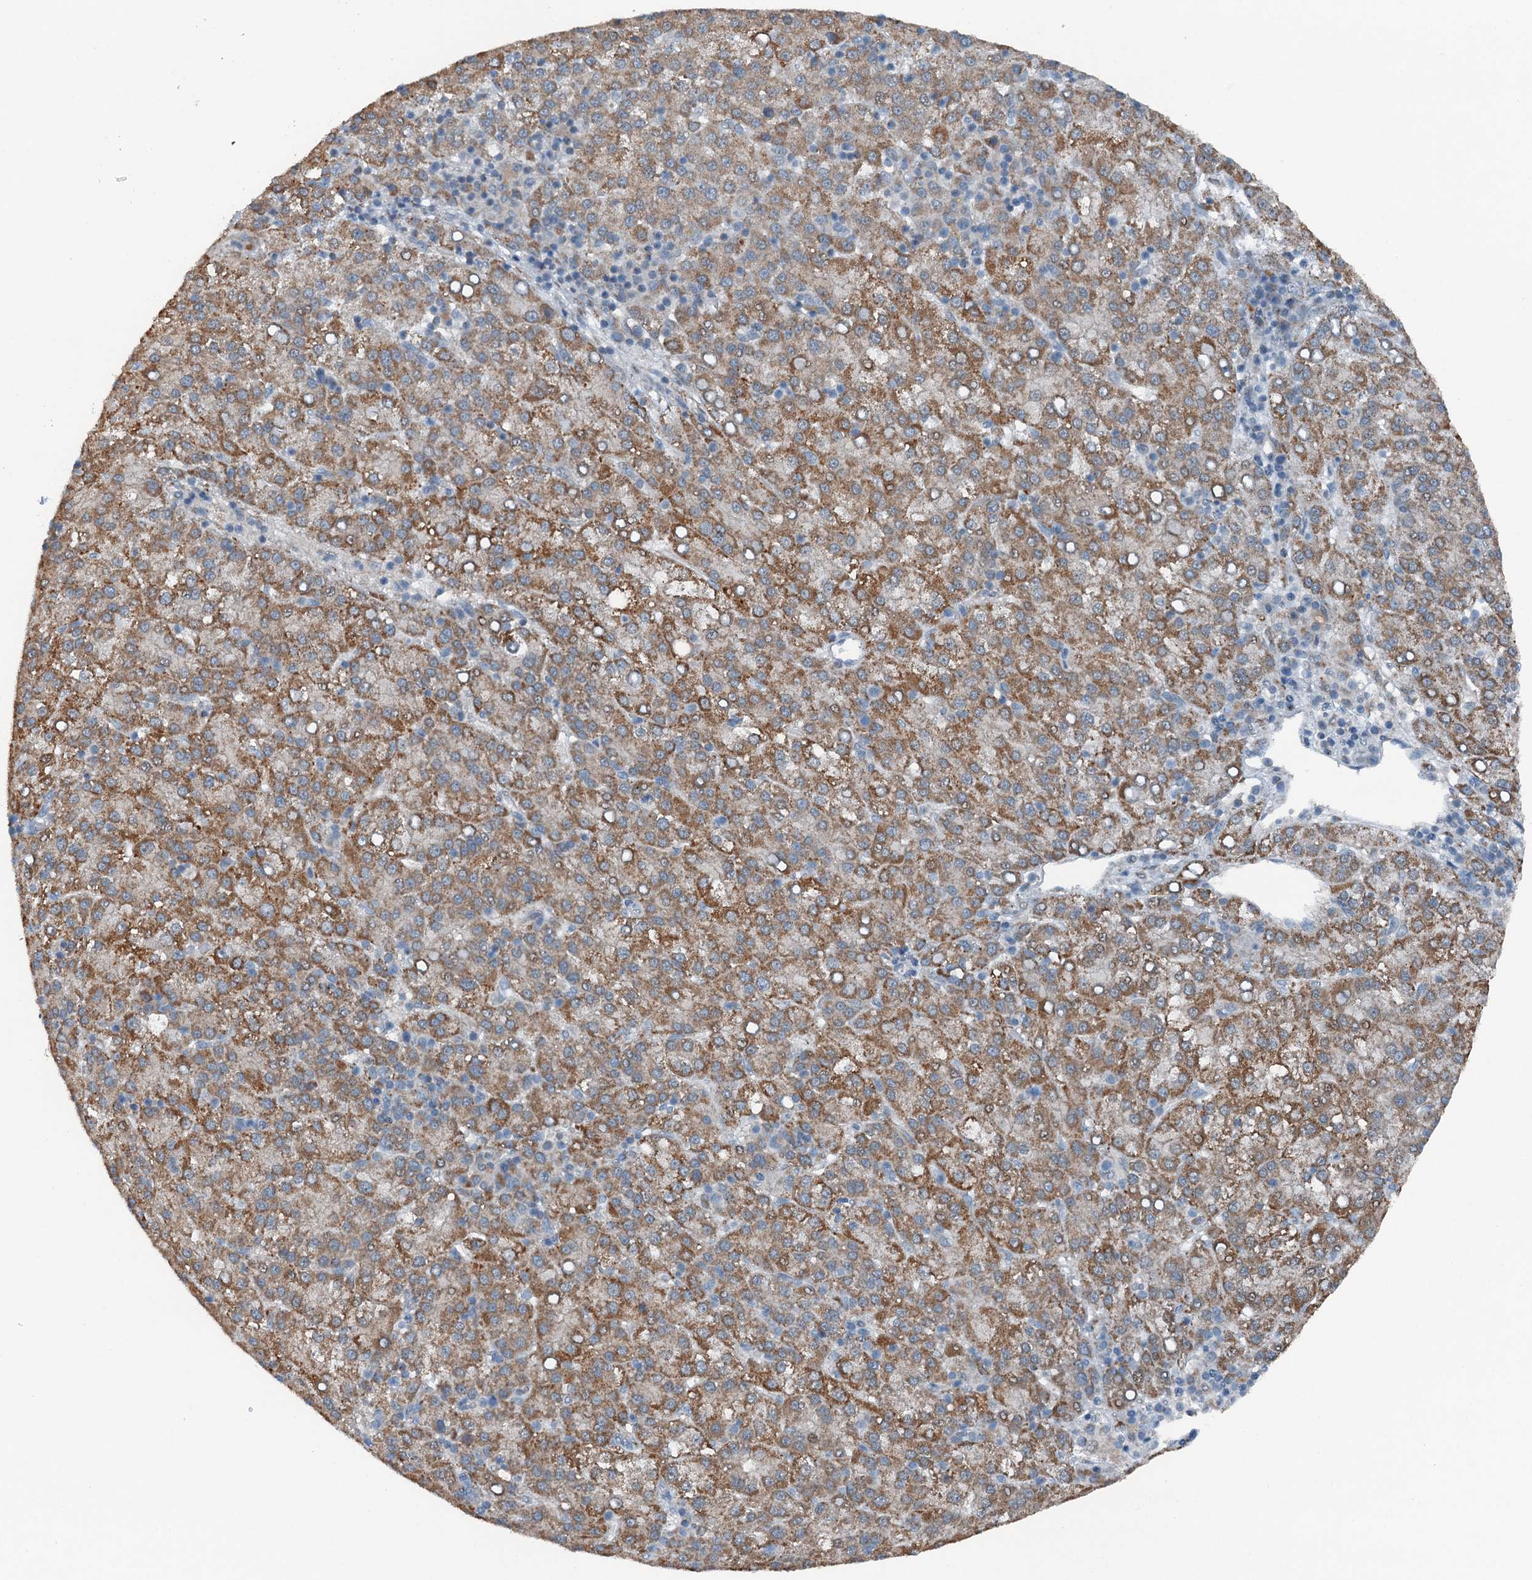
{"staining": {"intensity": "moderate", "quantity": ">75%", "location": "cytoplasmic/membranous"}, "tissue": "liver cancer", "cell_type": "Tumor cells", "image_type": "cancer", "snomed": [{"axis": "morphology", "description": "Carcinoma, Hepatocellular, NOS"}, {"axis": "topography", "description": "Liver"}], "caption": "Liver hepatocellular carcinoma stained with a brown dye exhibits moderate cytoplasmic/membranous positive staining in approximately >75% of tumor cells.", "gene": "BMERB1", "patient": {"sex": "female", "age": 58}}